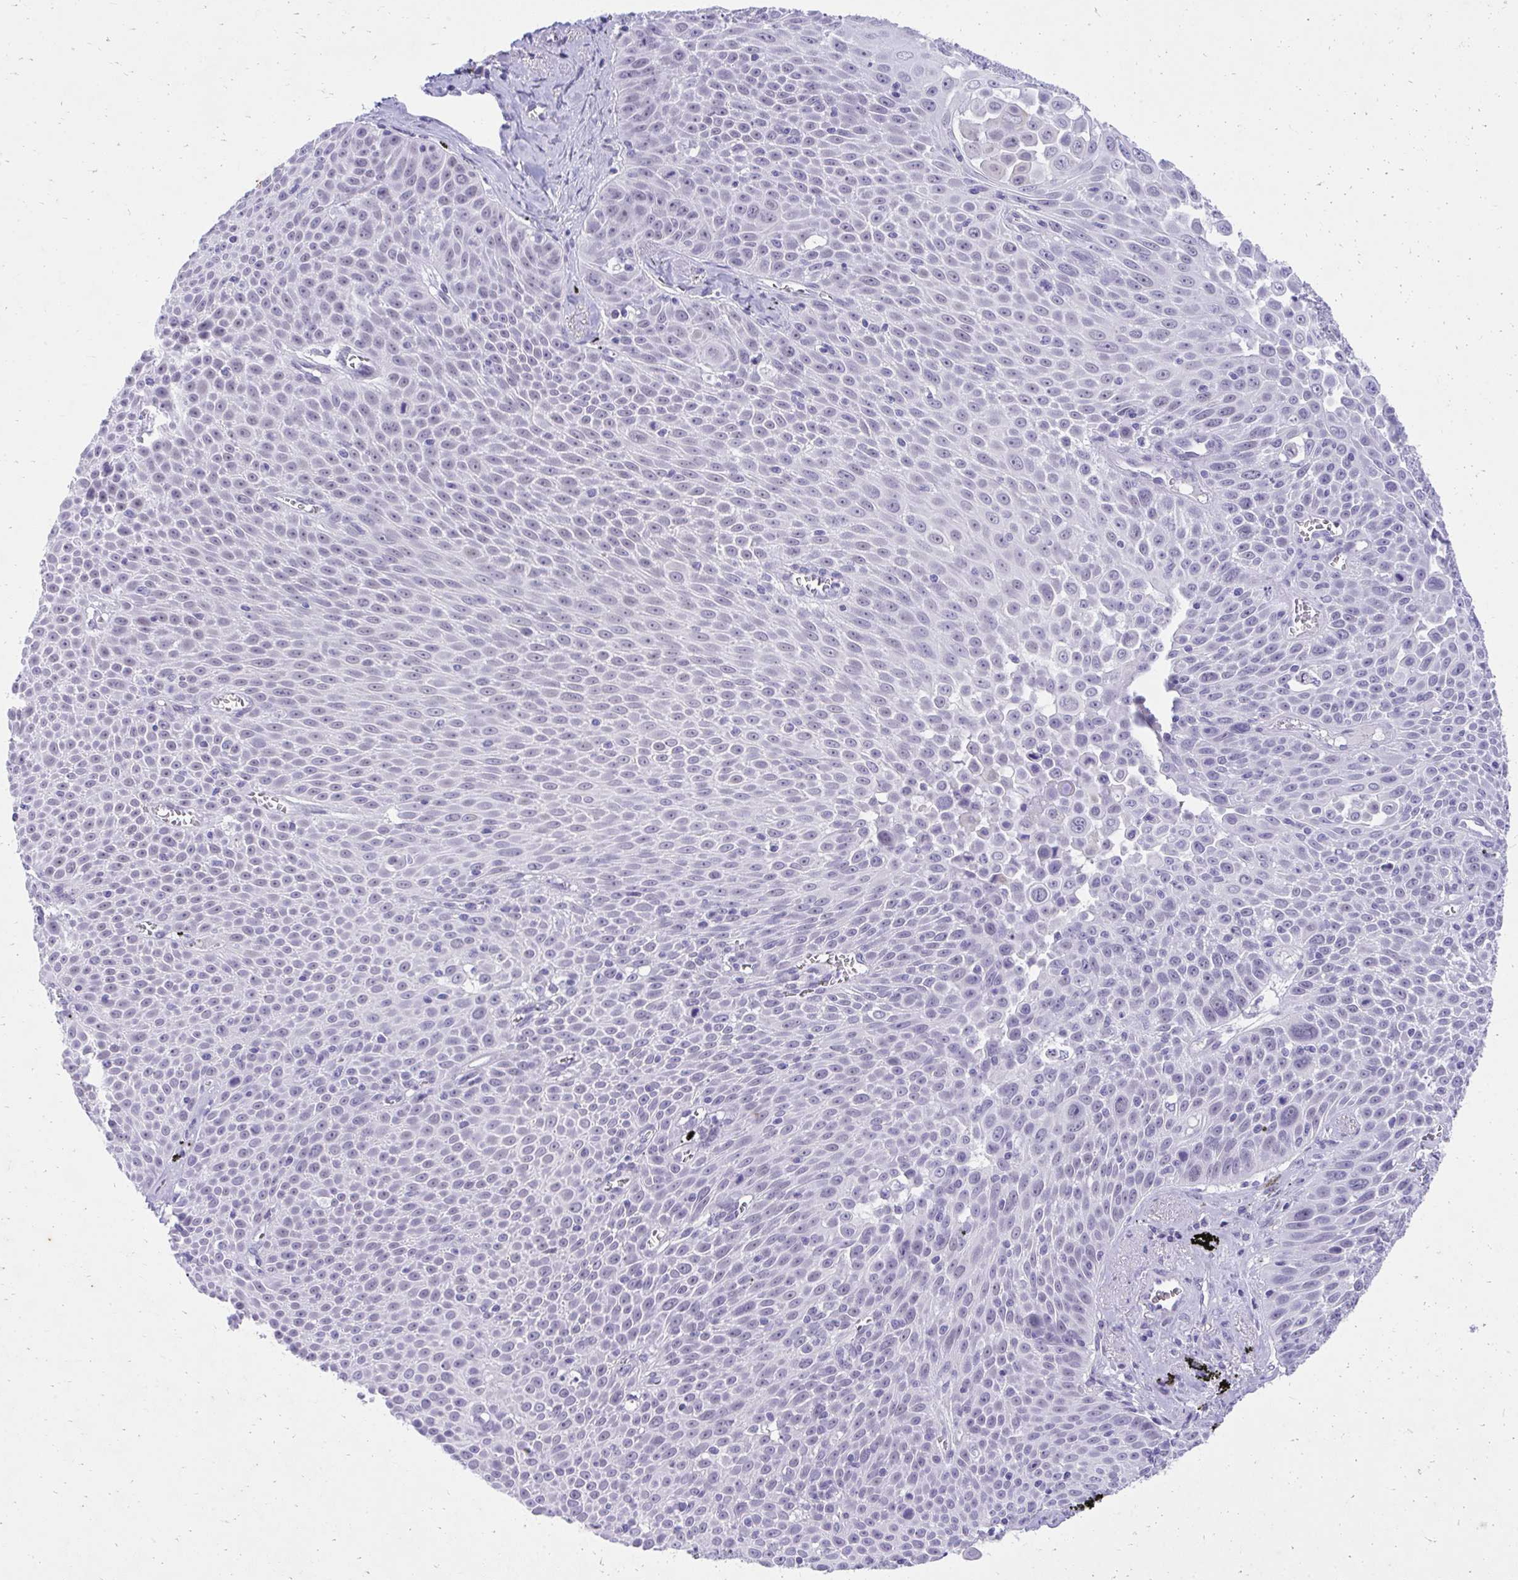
{"staining": {"intensity": "negative", "quantity": "none", "location": "none"}, "tissue": "lung cancer", "cell_type": "Tumor cells", "image_type": "cancer", "snomed": [{"axis": "morphology", "description": "Squamous cell carcinoma, NOS"}, {"axis": "morphology", "description": "Squamous cell carcinoma, metastatic, NOS"}, {"axis": "topography", "description": "Lymph node"}, {"axis": "topography", "description": "Lung"}], "caption": "DAB (3,3'-diaminobenzidine) immunohistochemical staining of human lung cancer (squamous cell carcinoma) shows no significant staining in tumor cells.", "gene": "KLK1", "patient": {"sex": "female", "age": 62}}